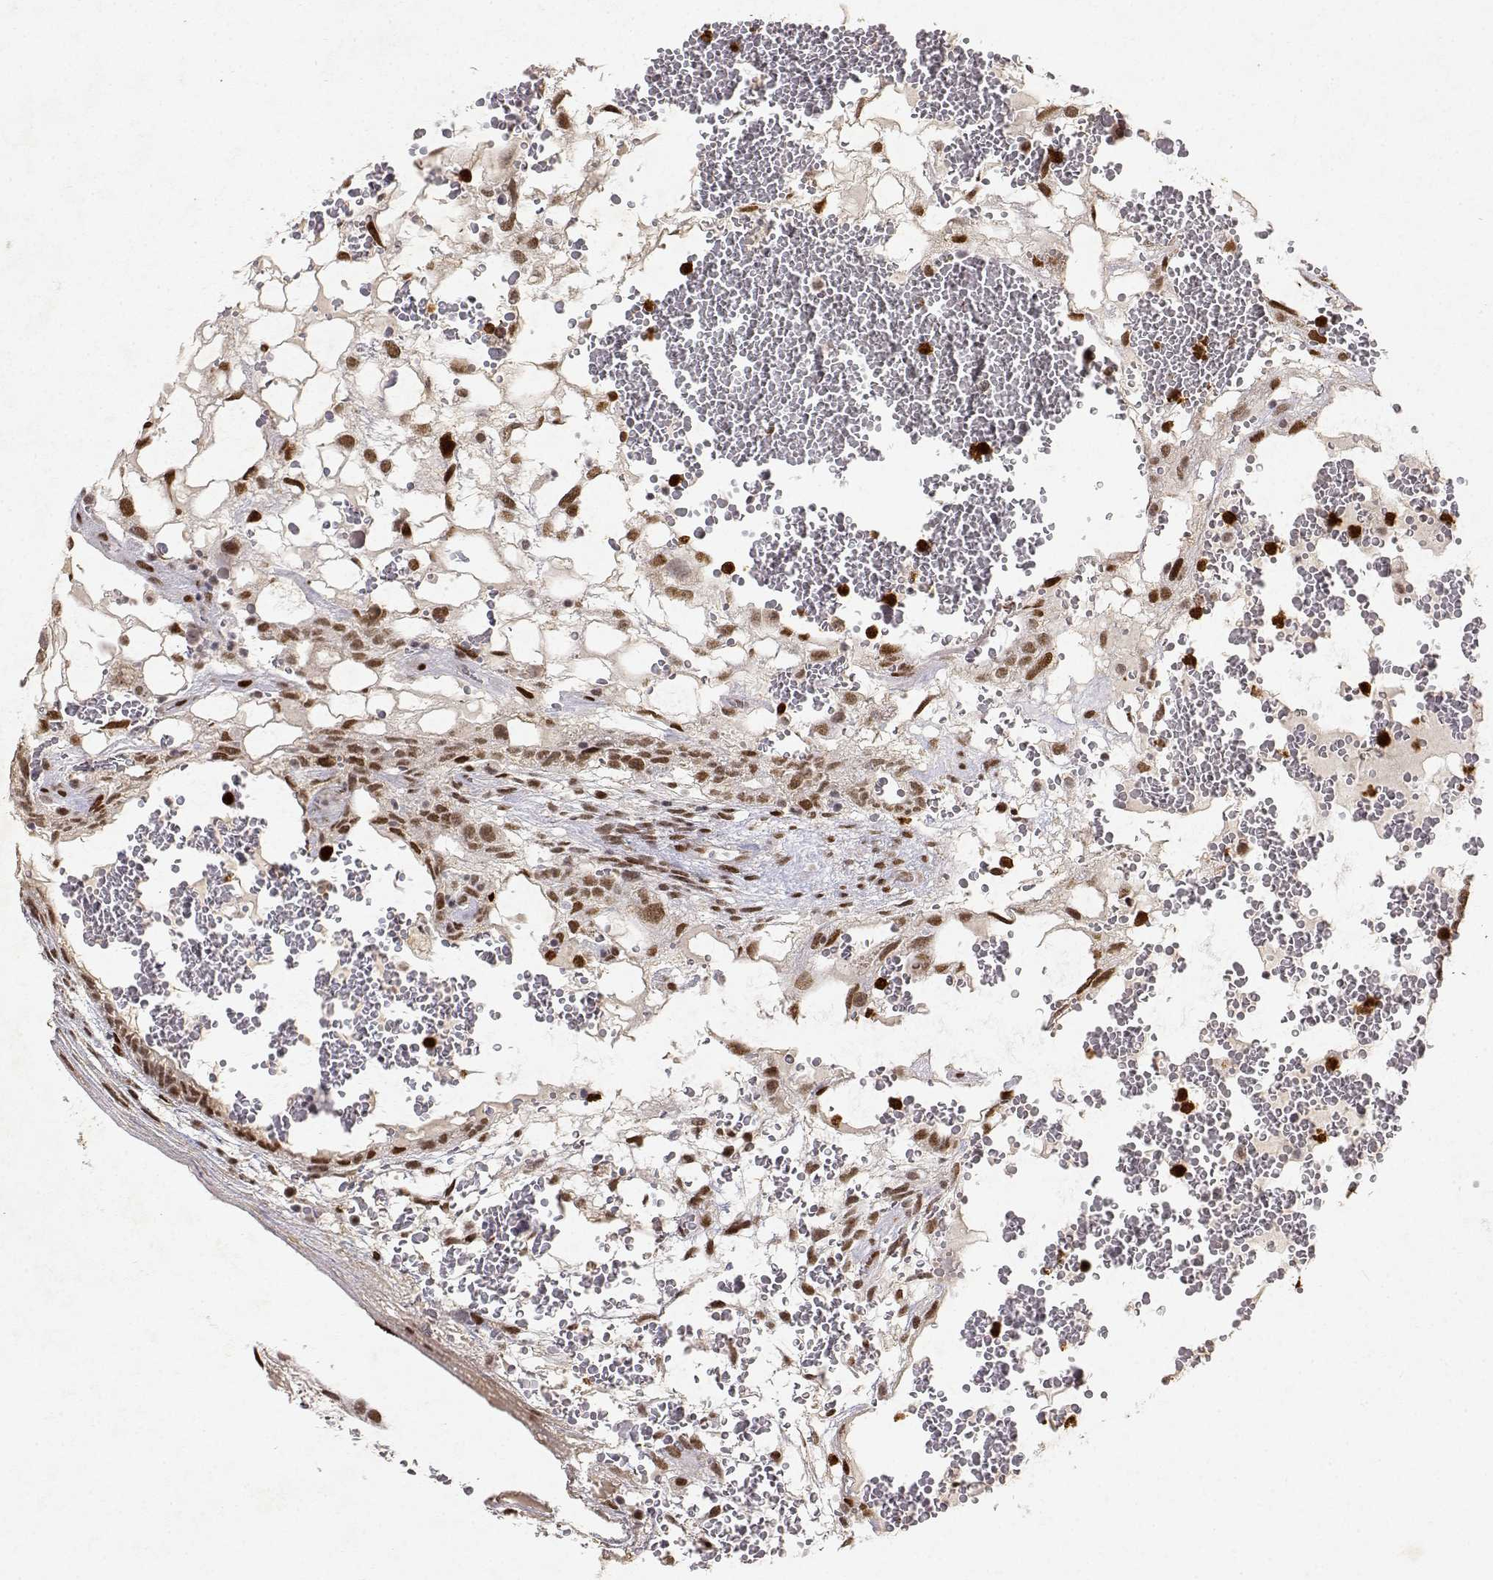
{"staining": {"intensity": "moderate", "quantity": ">75%", "location": "nuclear"}, "tissue": "testis cancer", "cell_type": "Tumor cells", "image_type": "cancer", "snomed": [{"axis": "morphology", "description": "Normal tissue, NOS"}, {"axis": "morphology", "description": "Carcinoma, Embryonal, NOS"}, {"axis": "topography", "description": "Testis"}], "caption": "A histopathology image of human testis cancer (embryonal carcinoma) stained for a protein exhibits moderate nuclear brown staining in tumor cells.", "gene": "RSF1", "patient": {"sex": "male", "age": 32}}